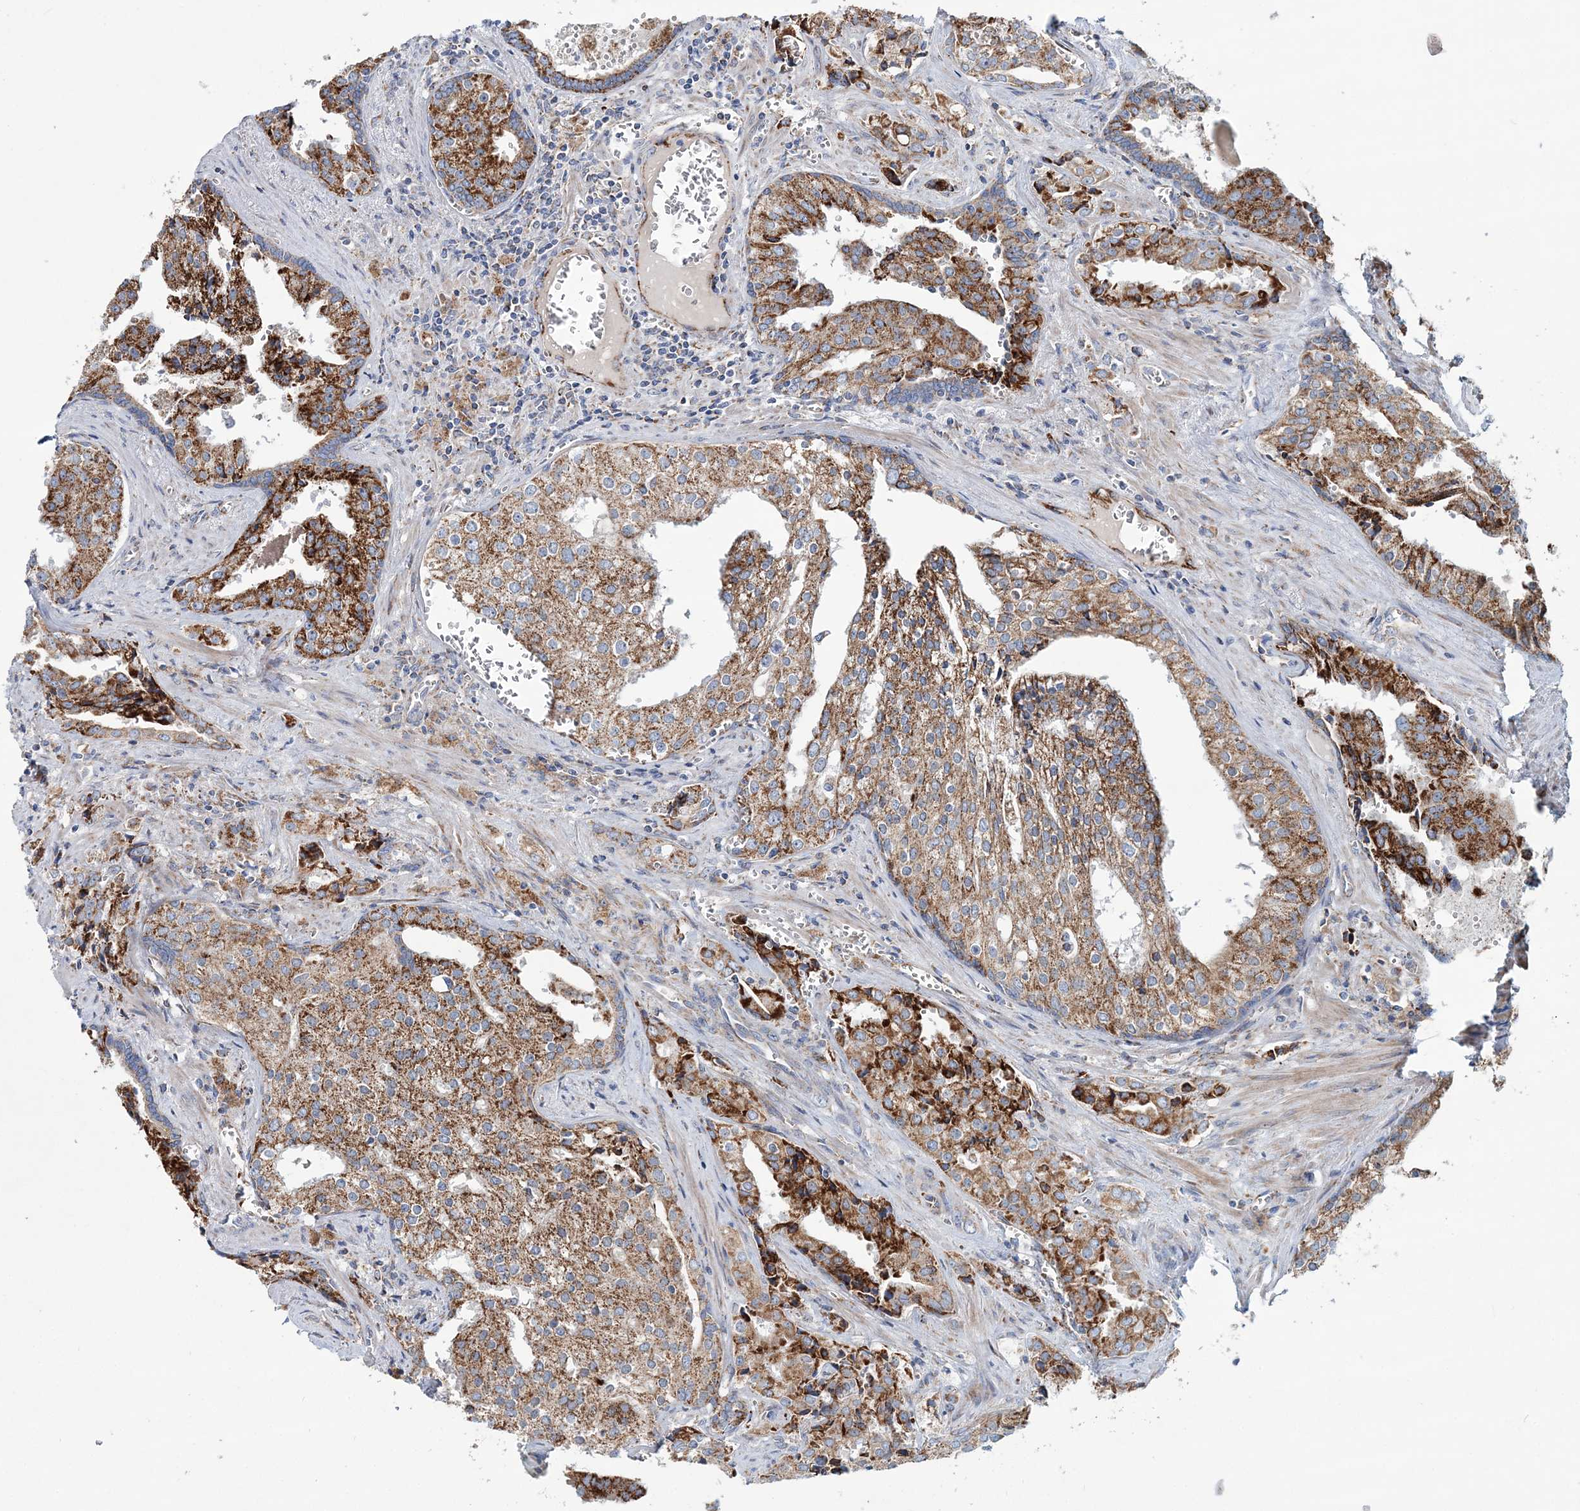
{"staining": {"intensity": "moderate", "quantity": ">75%", "location": "cytoplasmic/membranous"}, "tissue": "prostate cancer", "cell_type": "Tumor cells", "image_type": "cancer", "snomed": [{"axis": "morphology", "description": "Adenocarcinoma, High grade"}, {"axis": "topography", "description": "Prostate"}], "caption": "Immunohistochemical staining of human high-grade adenocarcinoma (prostate) exhibits moderate cytoplasmic/membranous protein expression in about >75% of tumor cells.", "gene": "ARHGAP6", "patient": {"sex": "male", "age": 68}}